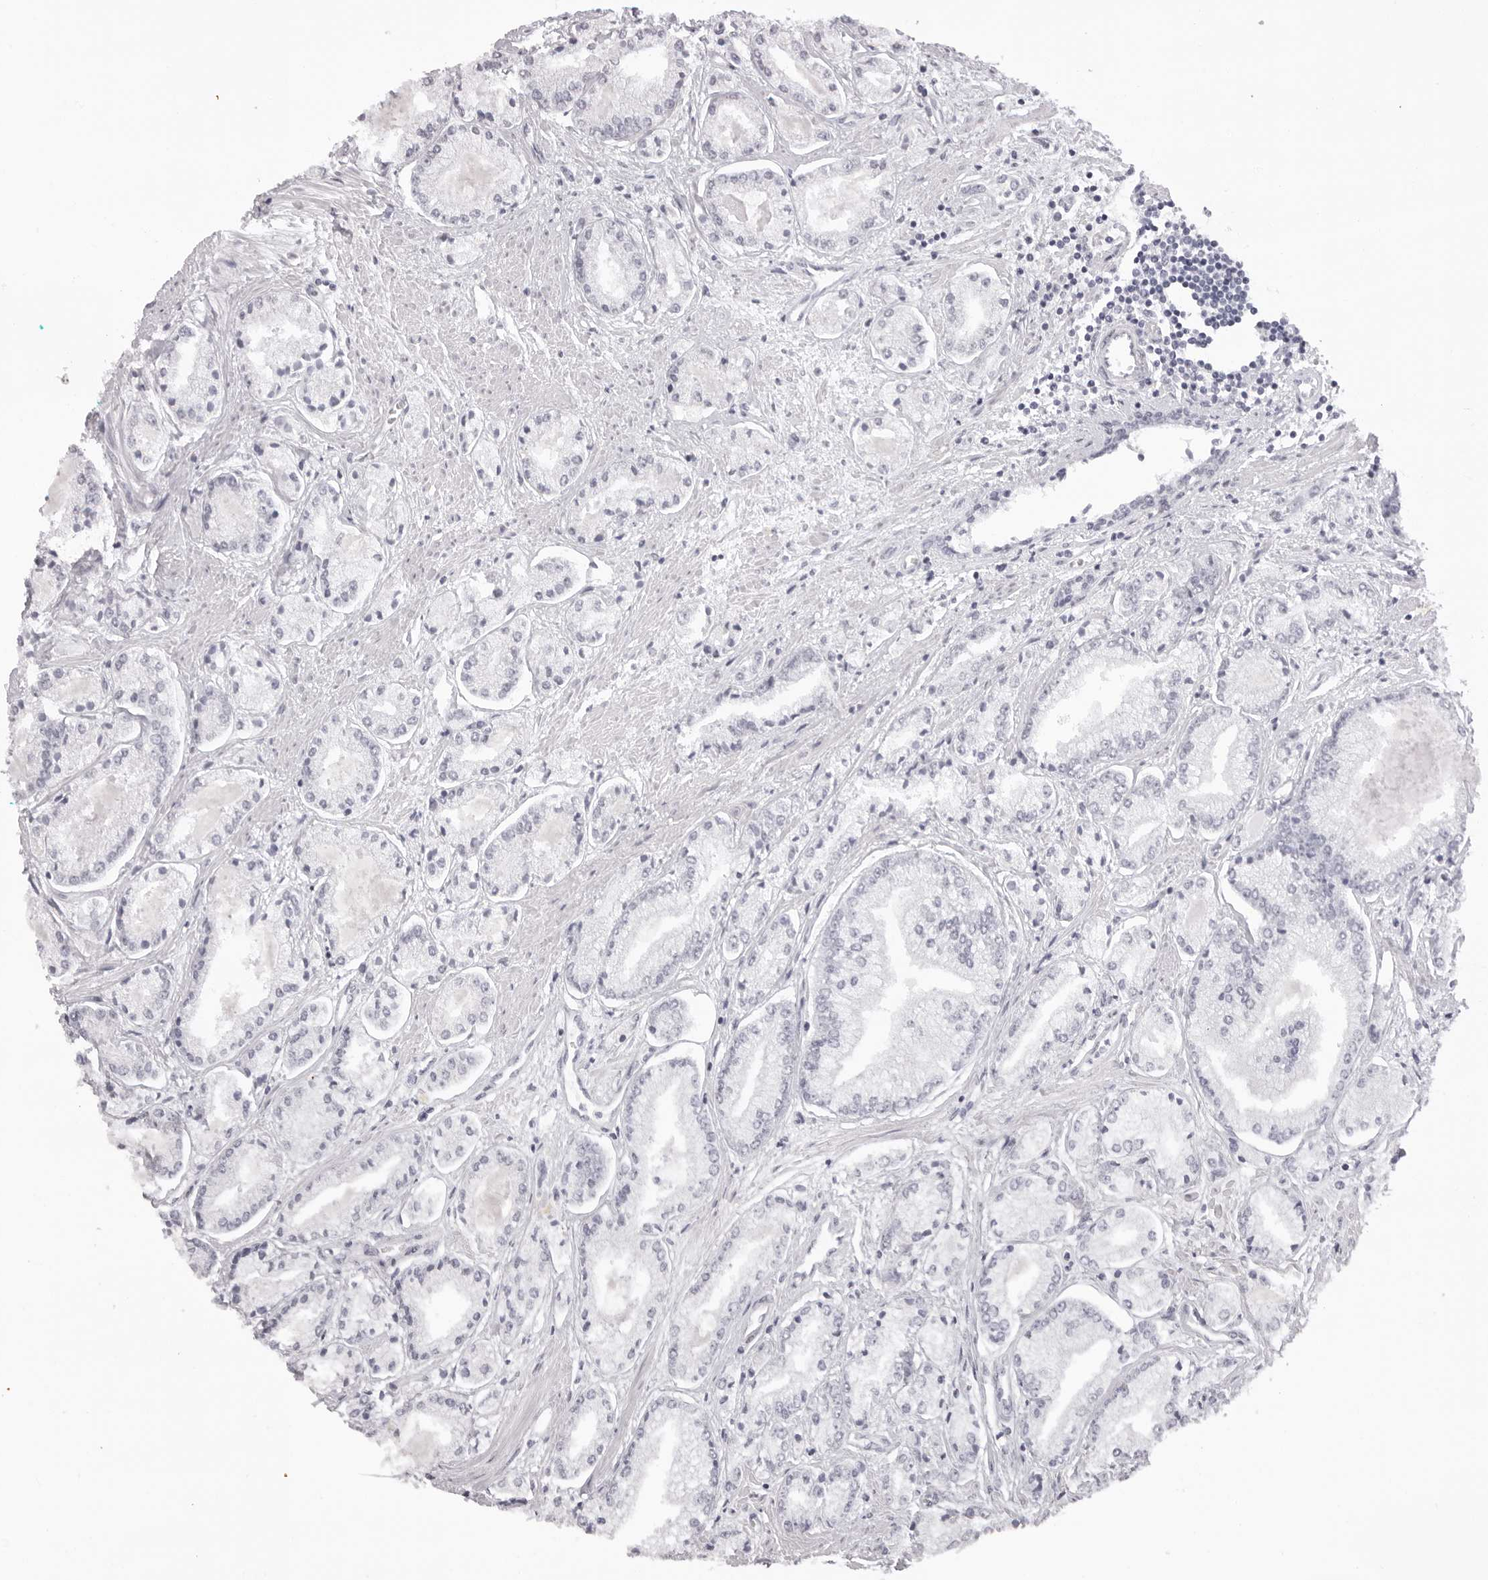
{"staining": {"intensity": "negative", "quantity": "none", "location": "none"}, "tissue": "prostate cancer", "cell_type": "Tumor cells", "image_type": "cancer", "snomed": [{"axis": "morphology", "description": "Adenocarcinoma, Low grade"}, {"axis": "topography", "description": "Prostate"}], "caption": "Immunohistochemical staining of adenocarcinoma (low-grade) (prostate) shows no significant expression in tumor cells.", "gene": "MAFK", "patient": {"sex": "male", "age": 52}}